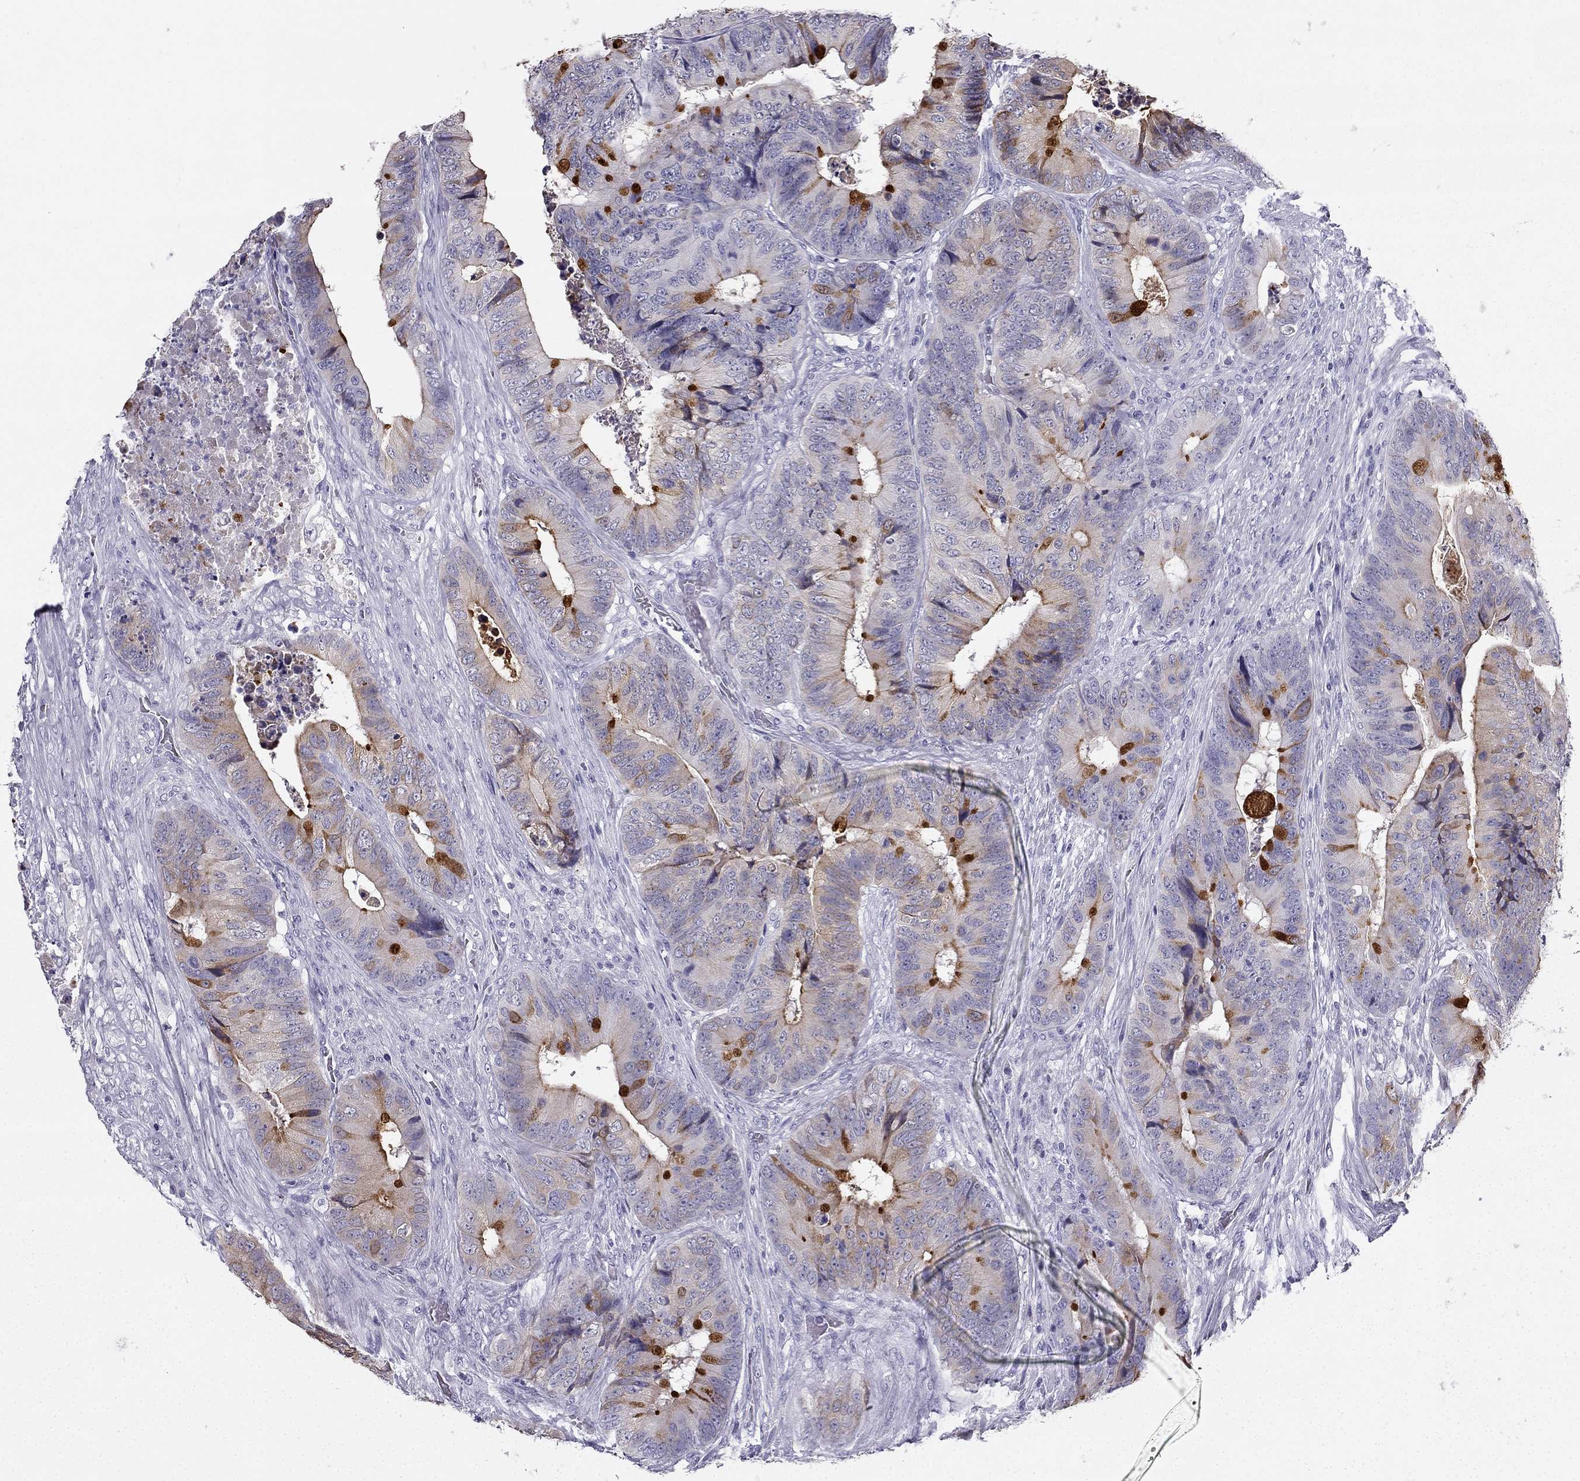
{"staining": {"intensity": "moderate", "quantity": "<25%", "location": "cytoplasmic/membranous"}, "tissue": "colorectal cancer", "cell_type": "Tumor cells", "image_type": "cancer", "snomed": [{"axis": "morphology", "description": "Adenocarcinoma, NOS"}, {"axis": "topography", "description": "Colon"}], "caption": "Colorectal cancer (adenocarcinoma) stained with immunohistochemistry (IHC) reveals moderate cytoplasmic/membranous expression in approximately <25% of tumor cells.", "gene": "TFF3", "patient": {"sex": "male", "age": 84}}